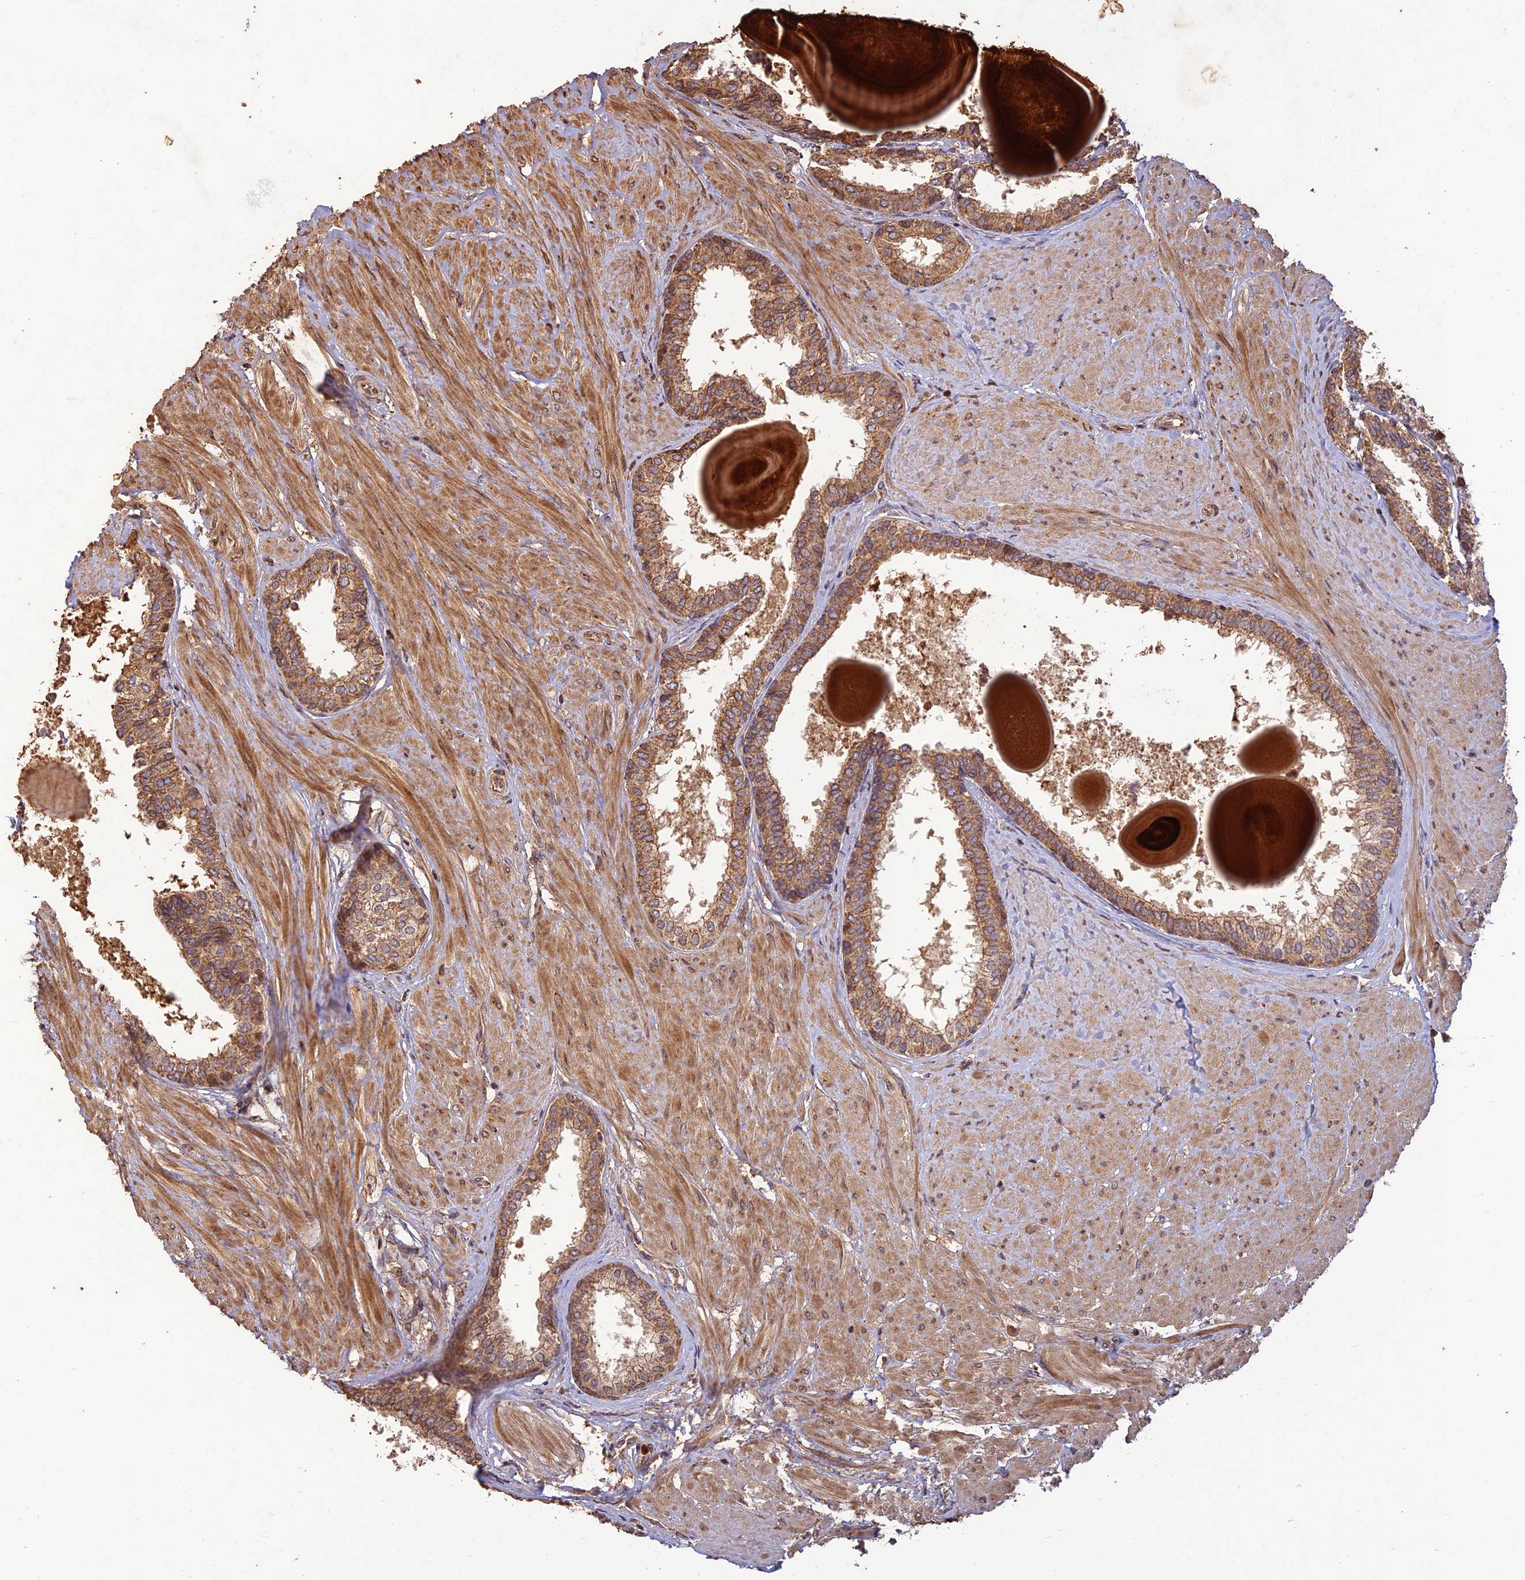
{"staining": {"intensity": "moderate", "quantity": ">75%", "location": "cytoplasmic/membranous"}, "tissue": "prostate", "cell_type": "Glandular cells", "image_type": "normal", "snomed": [{"axis": "morphology", "description": "Normal tissue, NOS"}, {"axis": "topography", "description": "Prostate"}], "caption": "A high-resolution histopathology image shows immunohistochemistry (IHC) staining of benign prostate, which shows moderate cytoplasmic/membranous staining in approximately >75% of glandular cells. The protein is shown in brown color, while the nuclei are stained blue.", "gene": "CORO1C", "patient": {"sex": "male", "age": 48}}